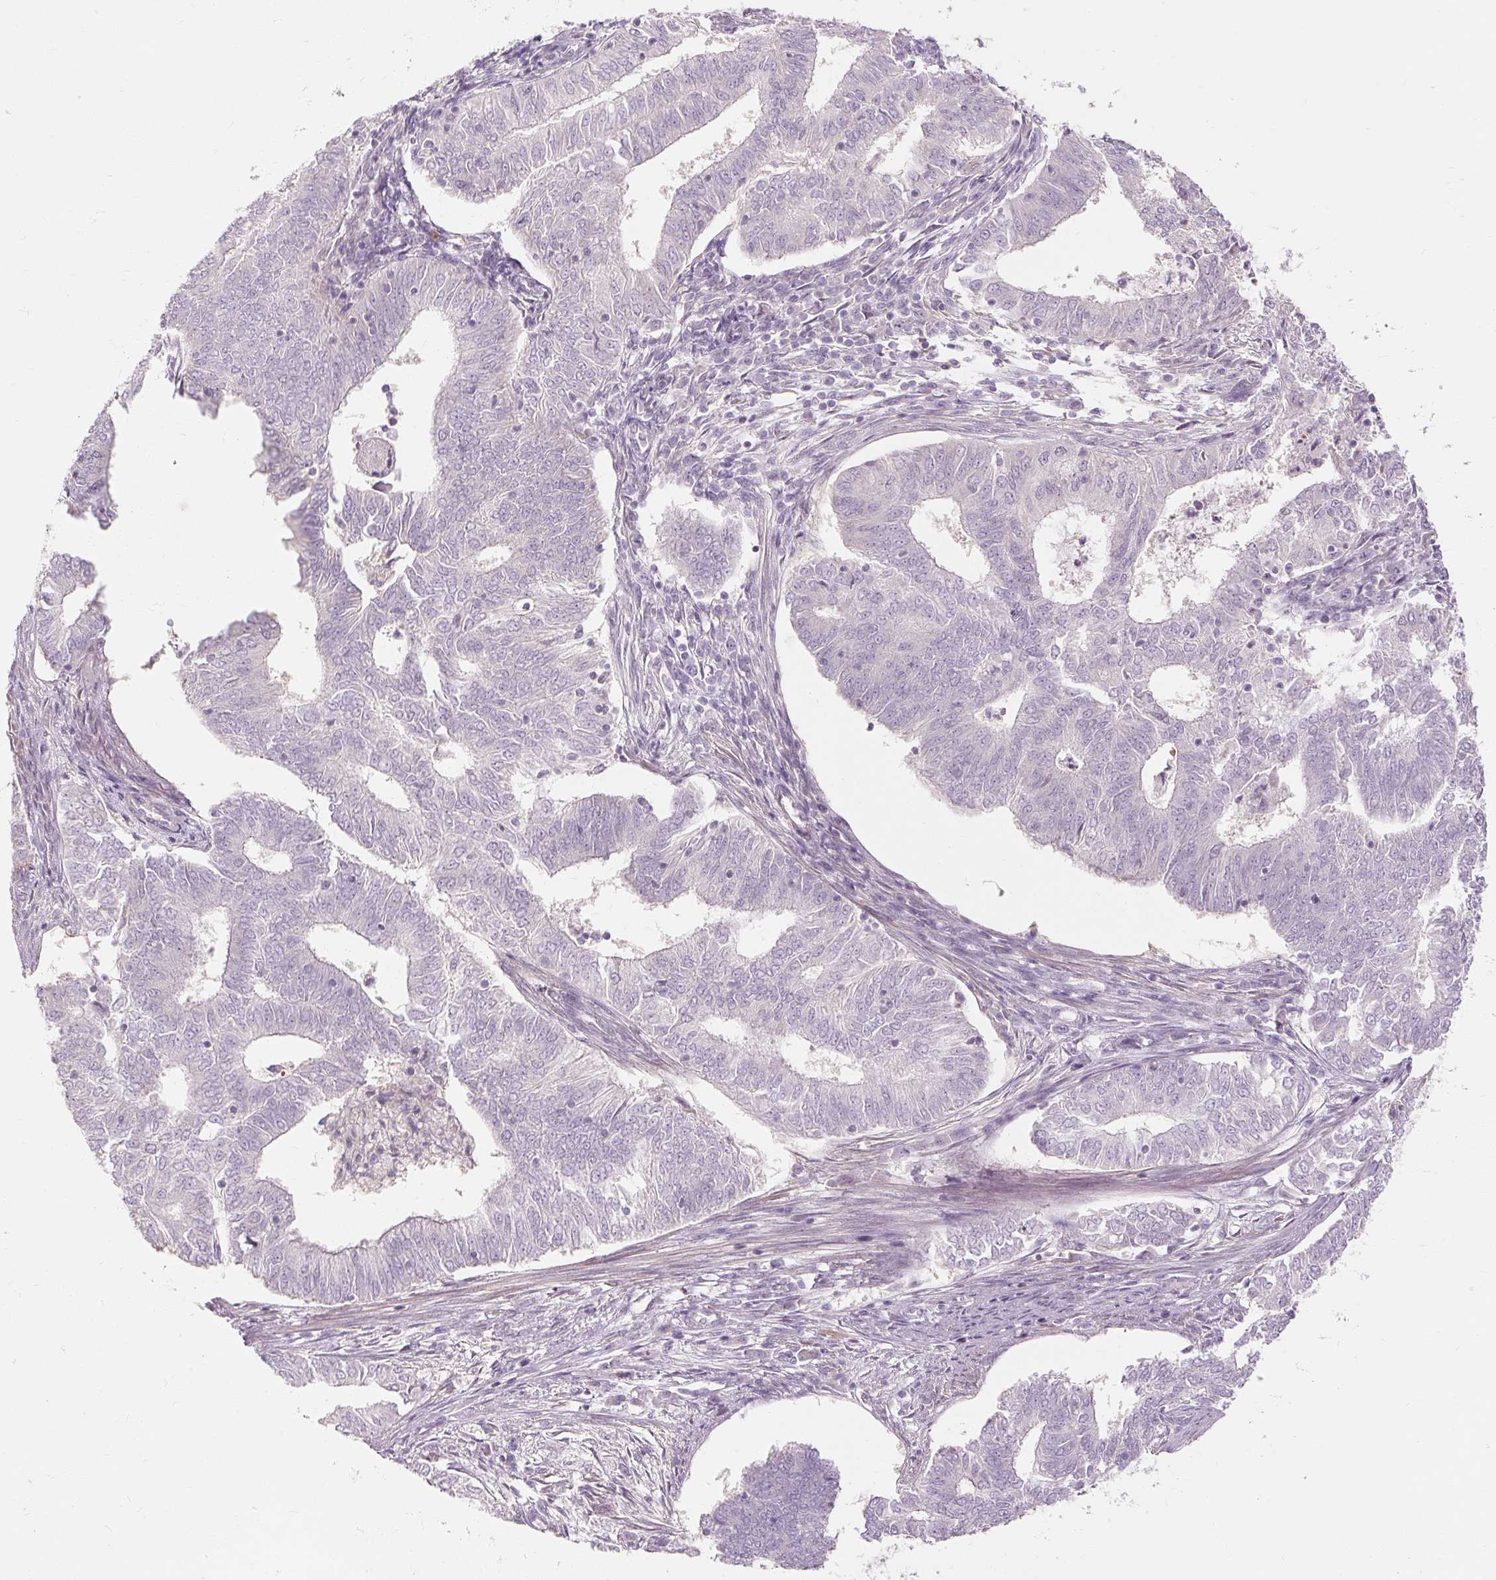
{"staining": {"intensity": "negative", "quantity": "none", "location": "none"}, "tissue": "endometrial cancer", "cell_type": "Tumor cells", "image_type": "cancer", "snomed": [{"axis": "morphology", "description": "Adenocarcinoma, NOS"}, {"axis": "topography", "description": "Endometrium"}], "caption": "The photomicrograph shows no staining of tumor cells in endometrial cancer (adenocarcinoma).", "gene": "CAPN3", "patient": {"sex": "female", "age": 62}}